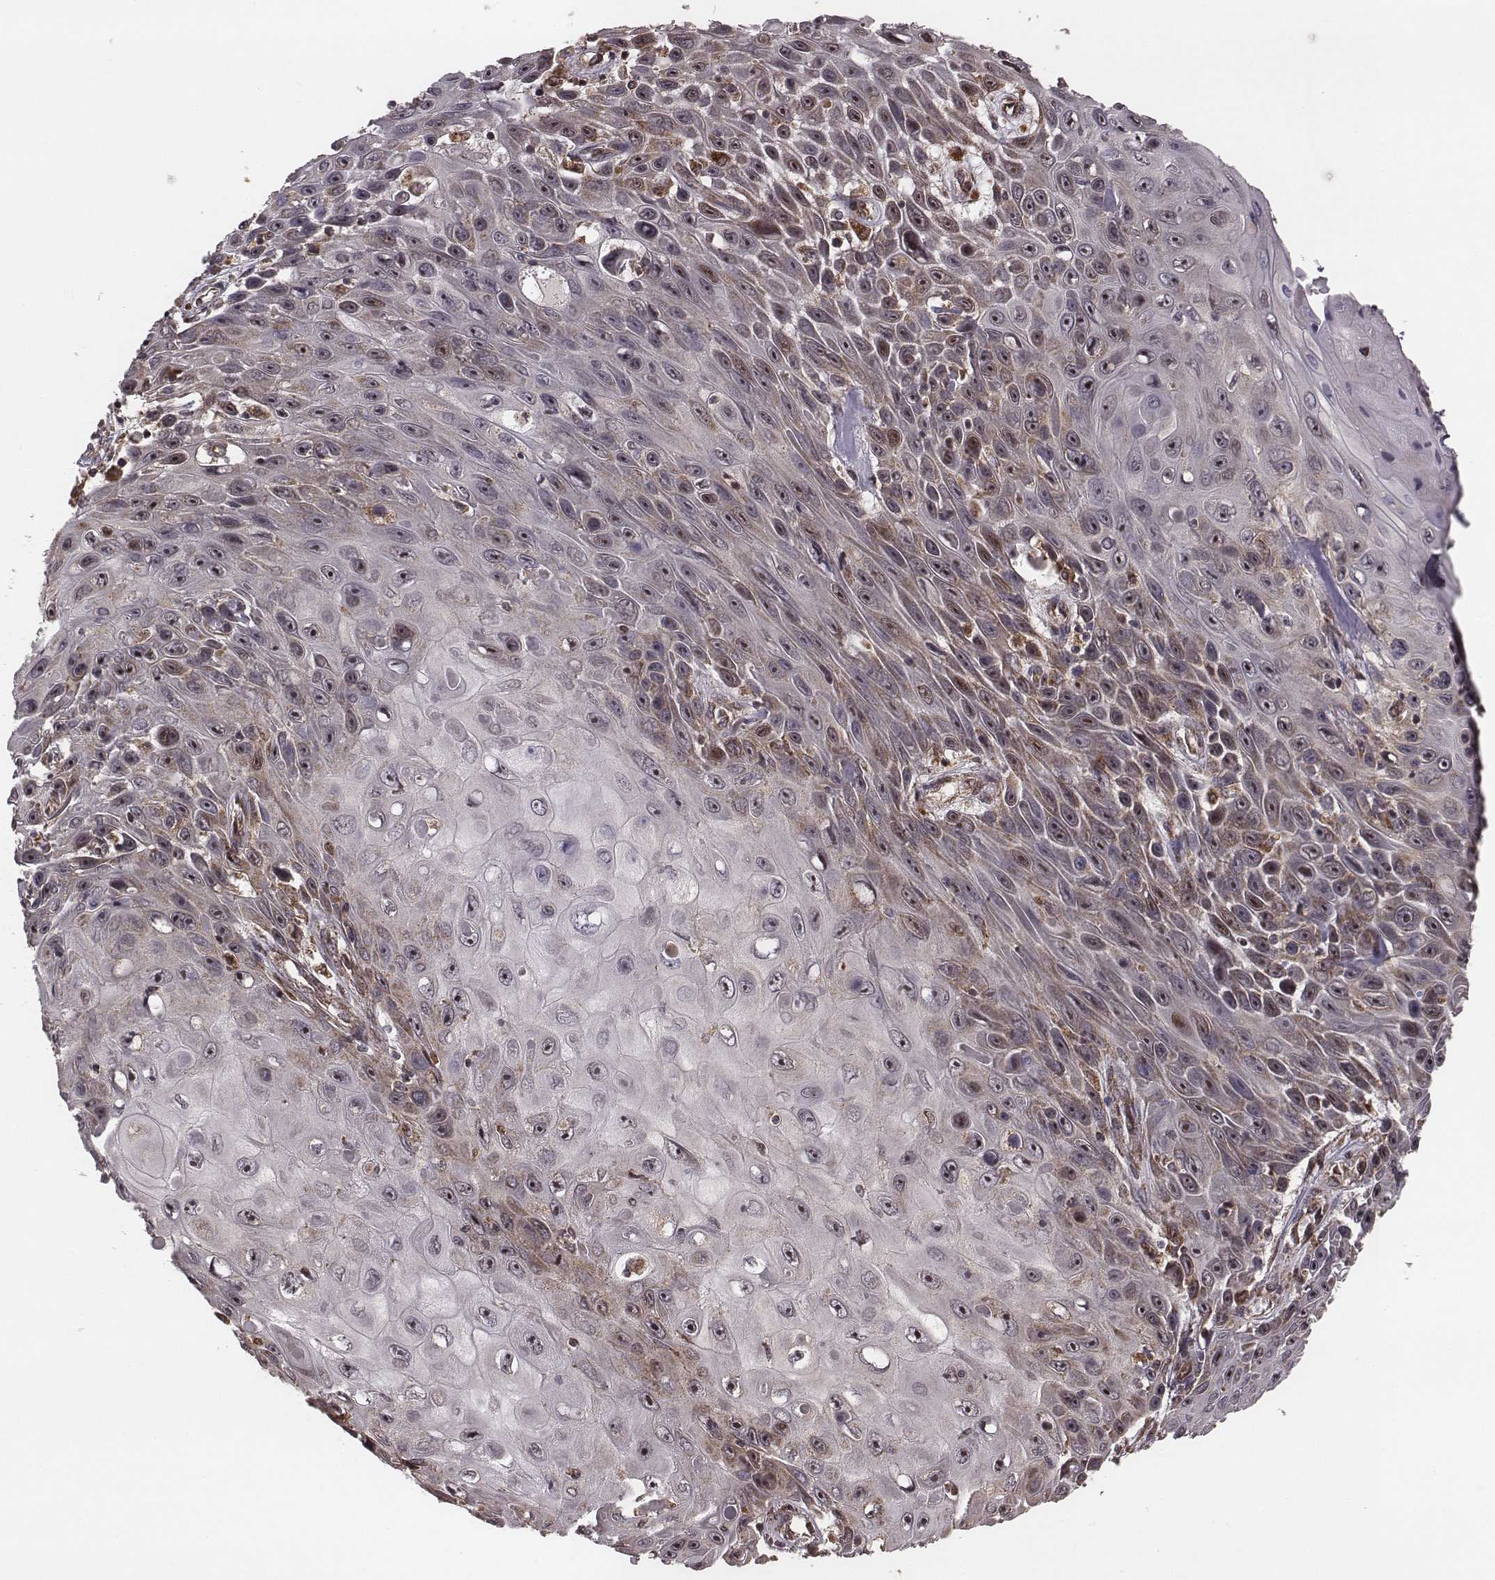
{"staining": {"intensity": "weak", "quantity": "25%-75%", "location": "cytoplasmic/membranous"}, "tissue": "skin cancer", "cell_type": "Tumor cells", "image_type": "cancer", "snomed": [{"axis": "morphology", "description": "Squamous cell carcinoma, NOS"}, {"axis": "topography", "description": "Skin"}], "caption": "An IHC histopathology image of tumor tissue is shown. Protein staining in brown highlights weak cytoplasmic/membranous positivity in squamous cell carcinoma (skin) within tumor cells. Nuclei are stained in blue.", "gene": "ZDHHC21", "patient": {"sex": "male", "age": 82}}